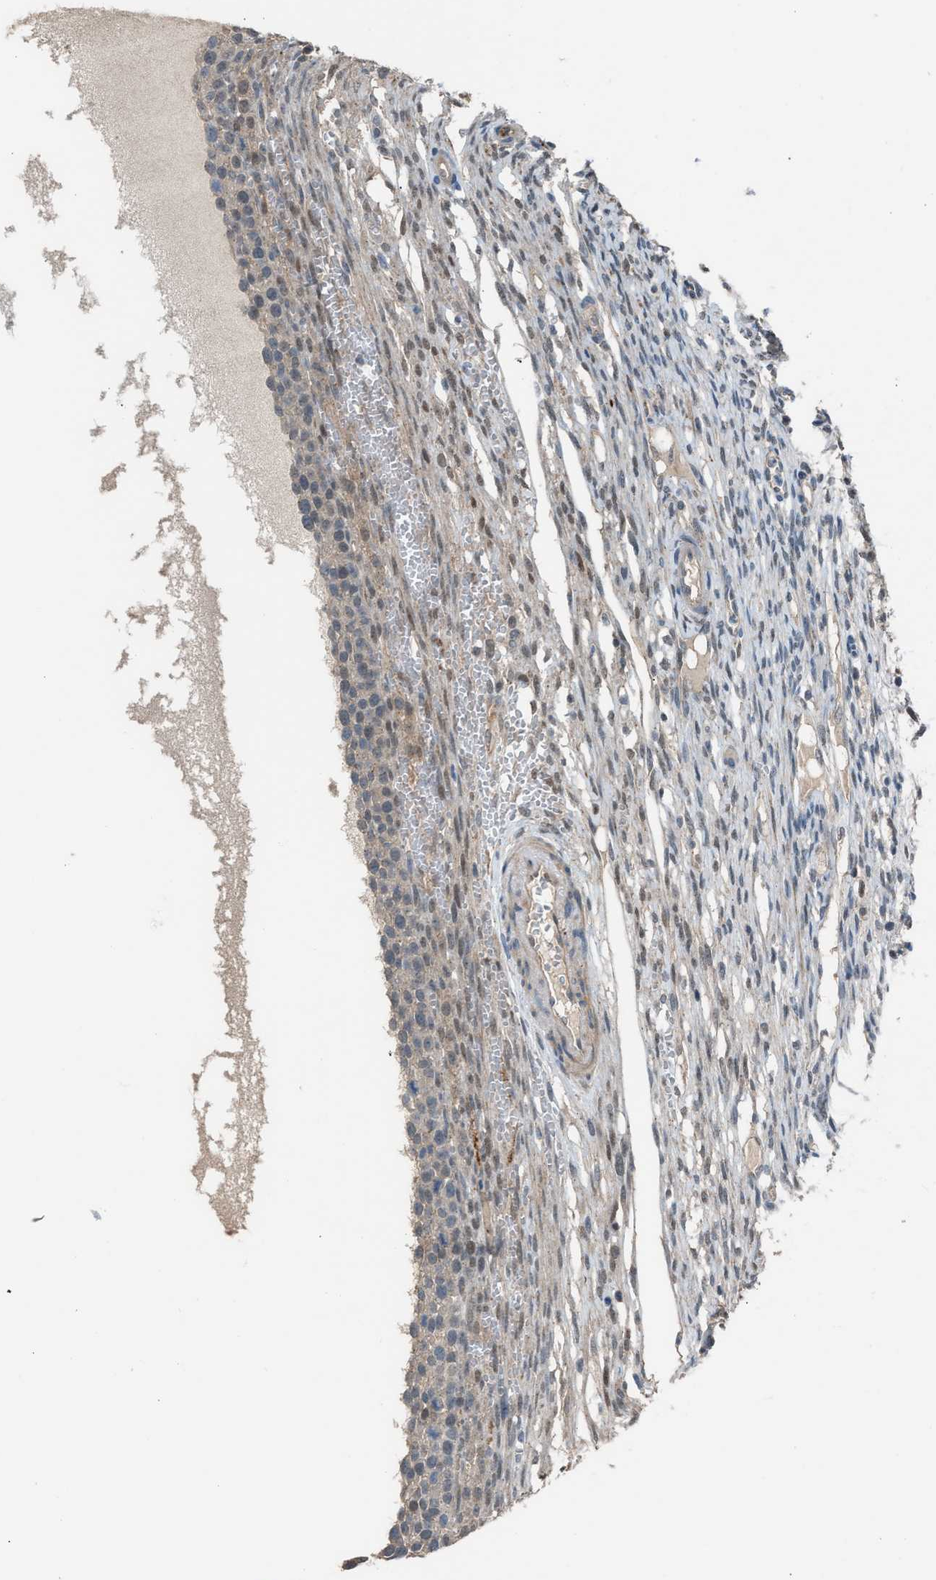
{"staining": {"intensity": "weak", "quantity": "<25%", "location": "cytoplasmic/membranous"}, "tissue": "ovary", "cell_type": "Ovarian stroma cells", "image_type": "normal", "snomed": [{"axis": "morphology", "description": "Normal tissue, NOS"}, {"axis": "topography", "description": "Ovary"}], "caption": "This is an immunohistochemistry micrograph of normal ovary. There is no expression in ovarian stroma cells.", "gene": "CRTC1", "patient": {"sex": "female", "age": 33}}